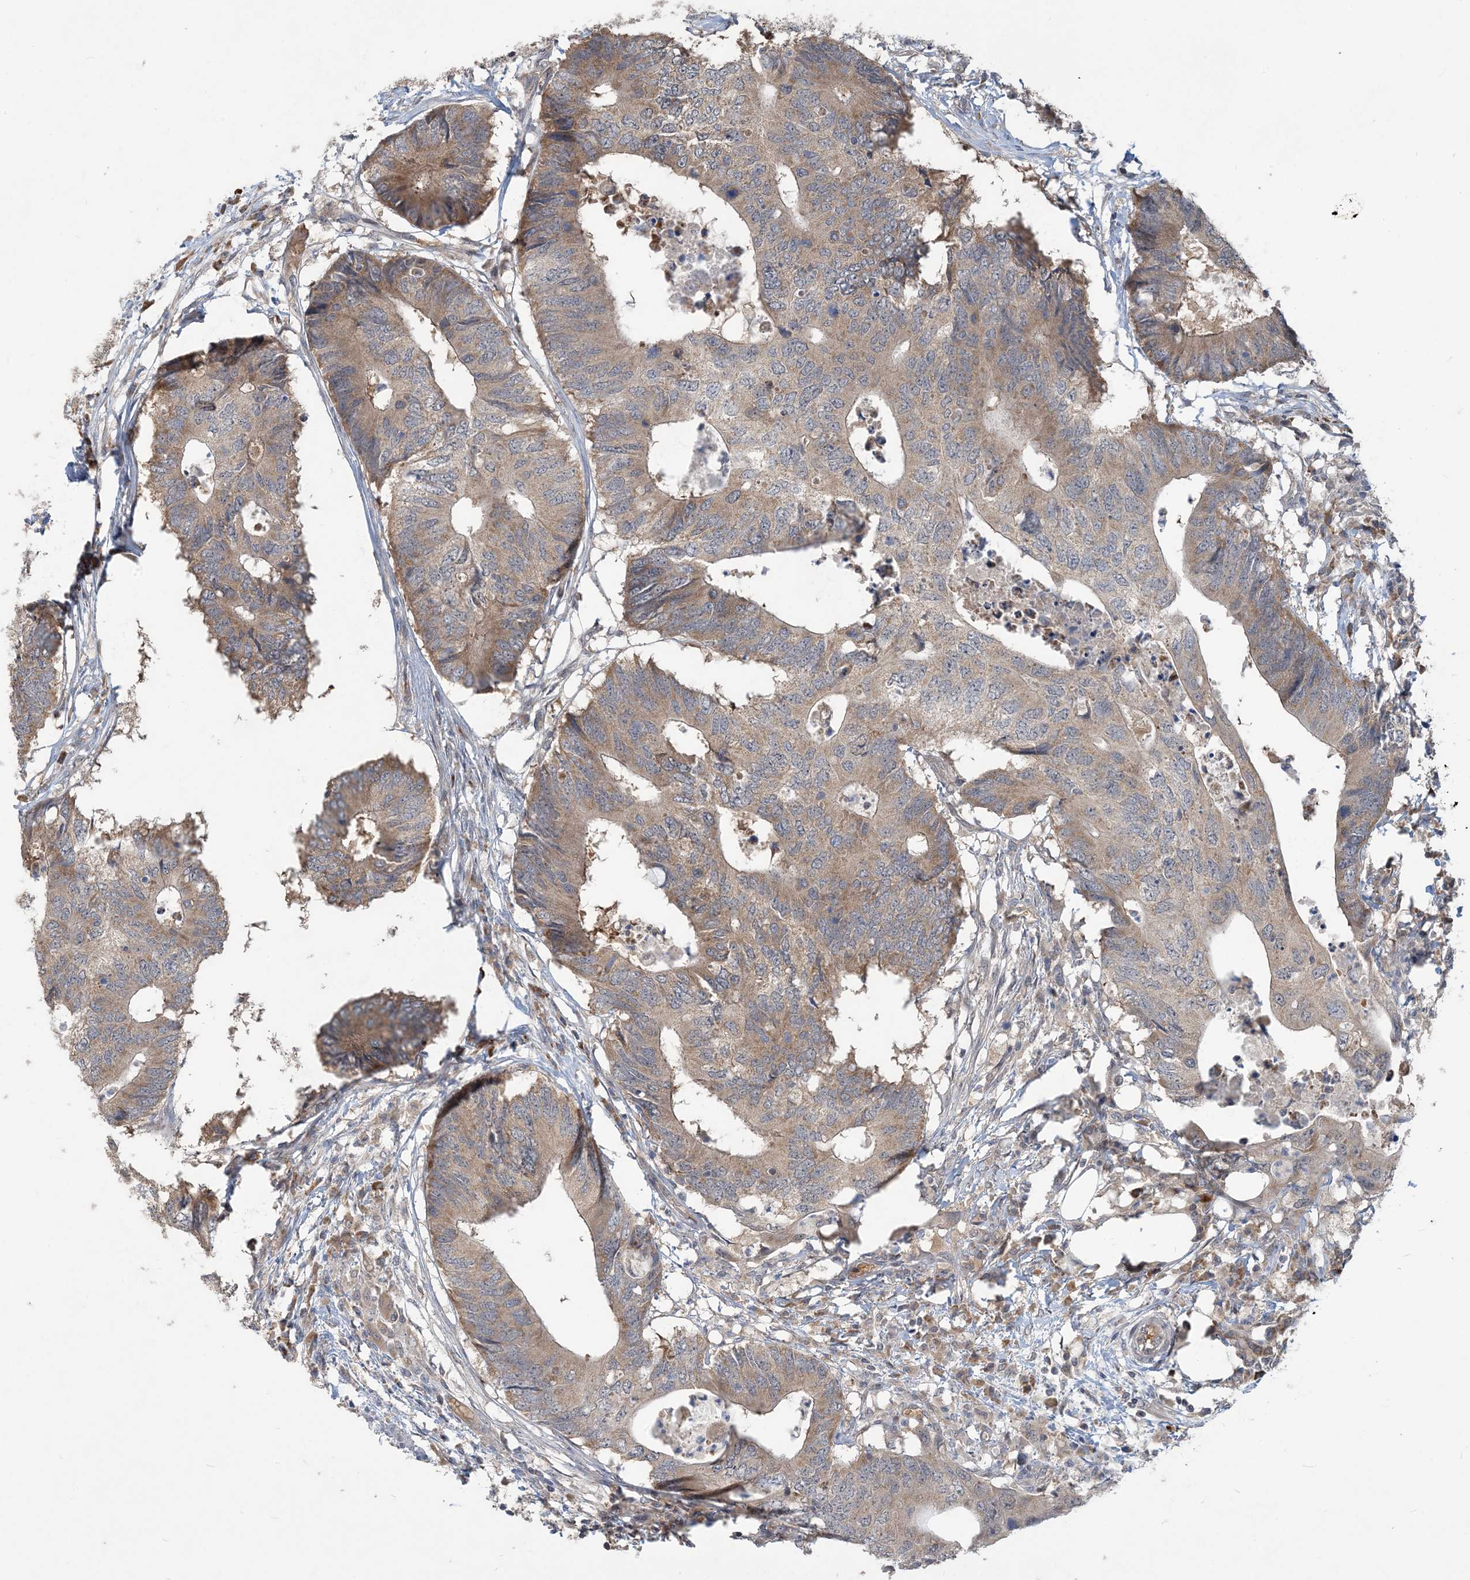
{"staining": {"intensity": "weak", "quantity": ">75%", "location": "cytoplasmic/membranous"}, "tissue": "colorectal cancer", "cell_type": "Tumor cells", "image_type": "cancer", "snomed": [{"axis": "morphology", "description": "Adenocarcinoma, NOS"}, {"axis": "topography", "description": "Colon"}], "caption": "This micrograph displays adenocarcinoma (colorectal) stained with immunohistochemistry to label a protein in brown. The cytoplasmic/membranous of tumor cells show weak positivity for the protein. Nuclei are counter-stained blue.", "gene": "PUSL1", "patient": {"sex": "male", "age": 71}}